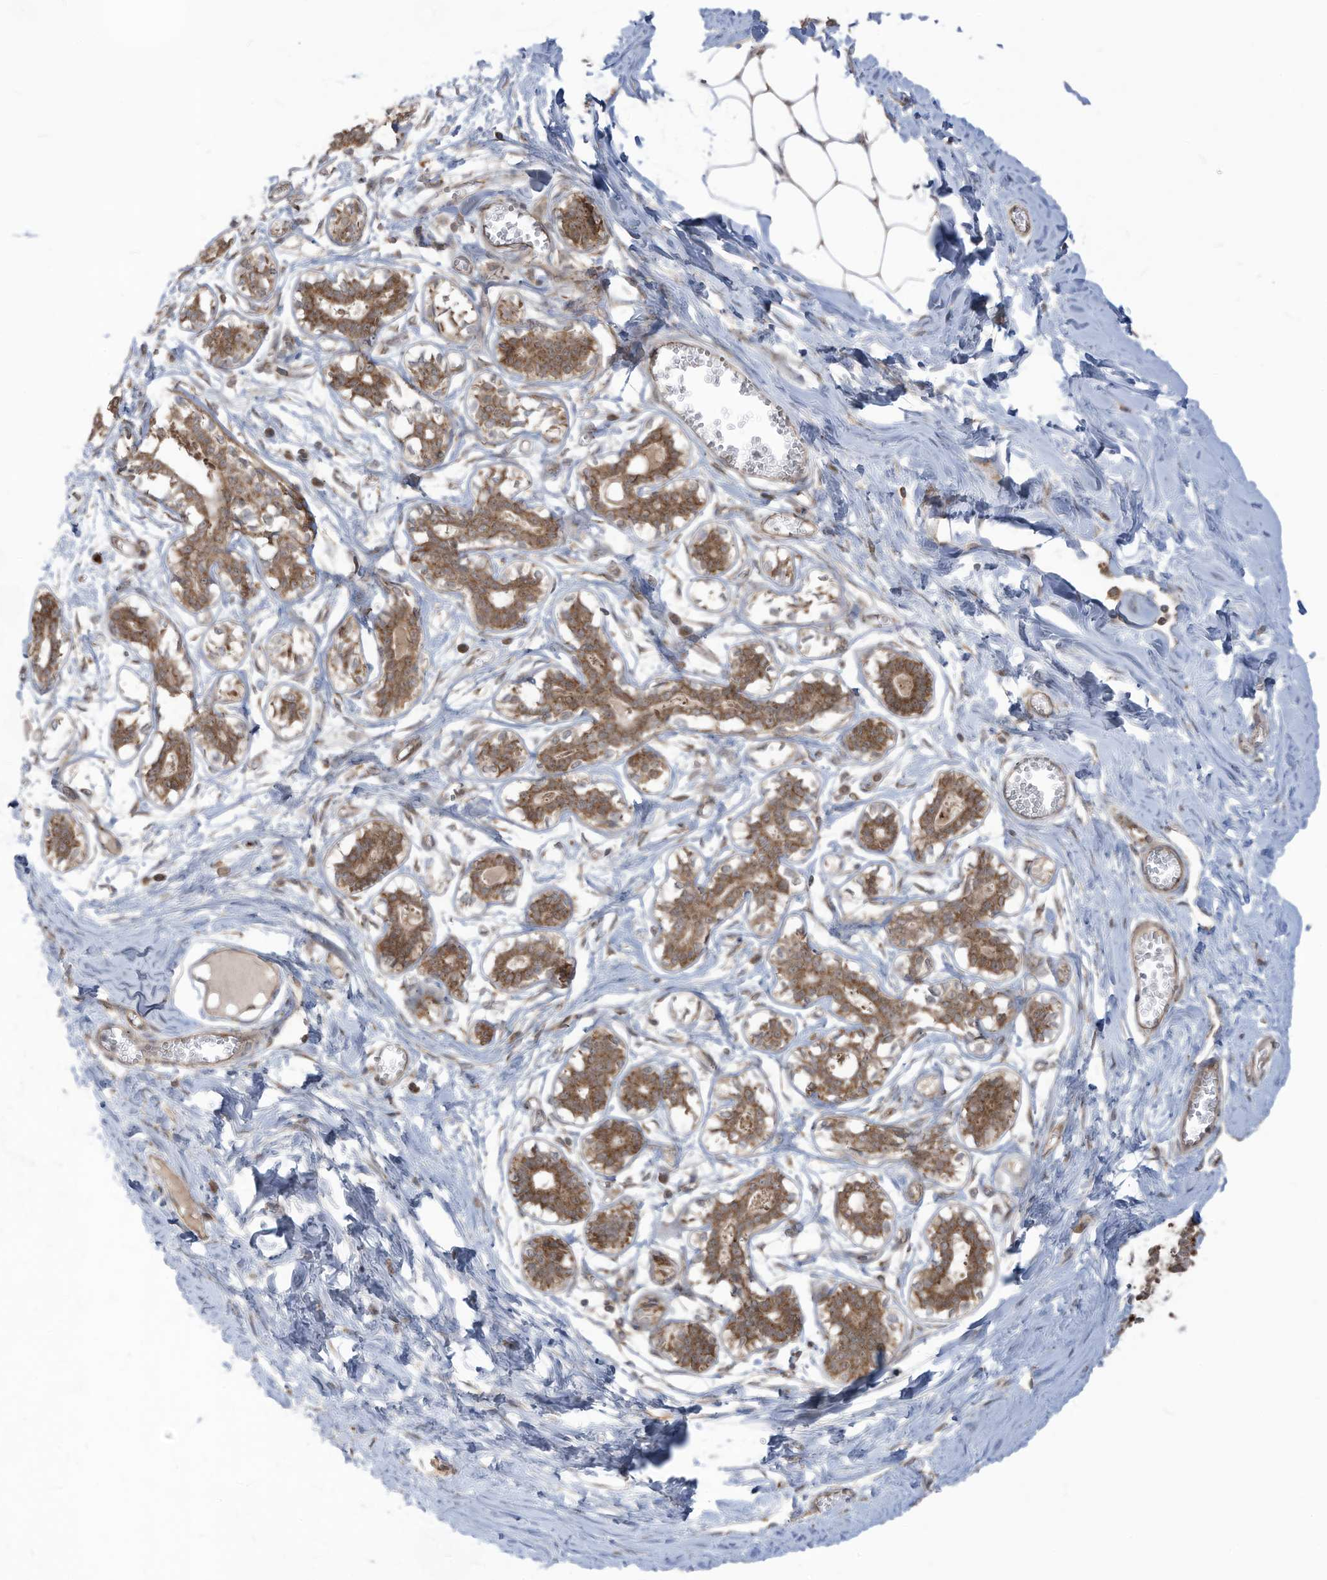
{"staining": {"intensity": "negative", "quantity": "none", "location": "none"}, "tissue": "breast", "cell_type": "Adipocytes", "image_type": "normal", "snomed": [{"axis": "morphology", "description": "Normal tissue, NOS"}, {"axis": "topography", "description": "Breast"}], "caption": "Protein analysis of benign breast exhibits no significant staining in adipocytes.", "gene": "TRIM67", "patient": {"sex": "female", "age": 27}}